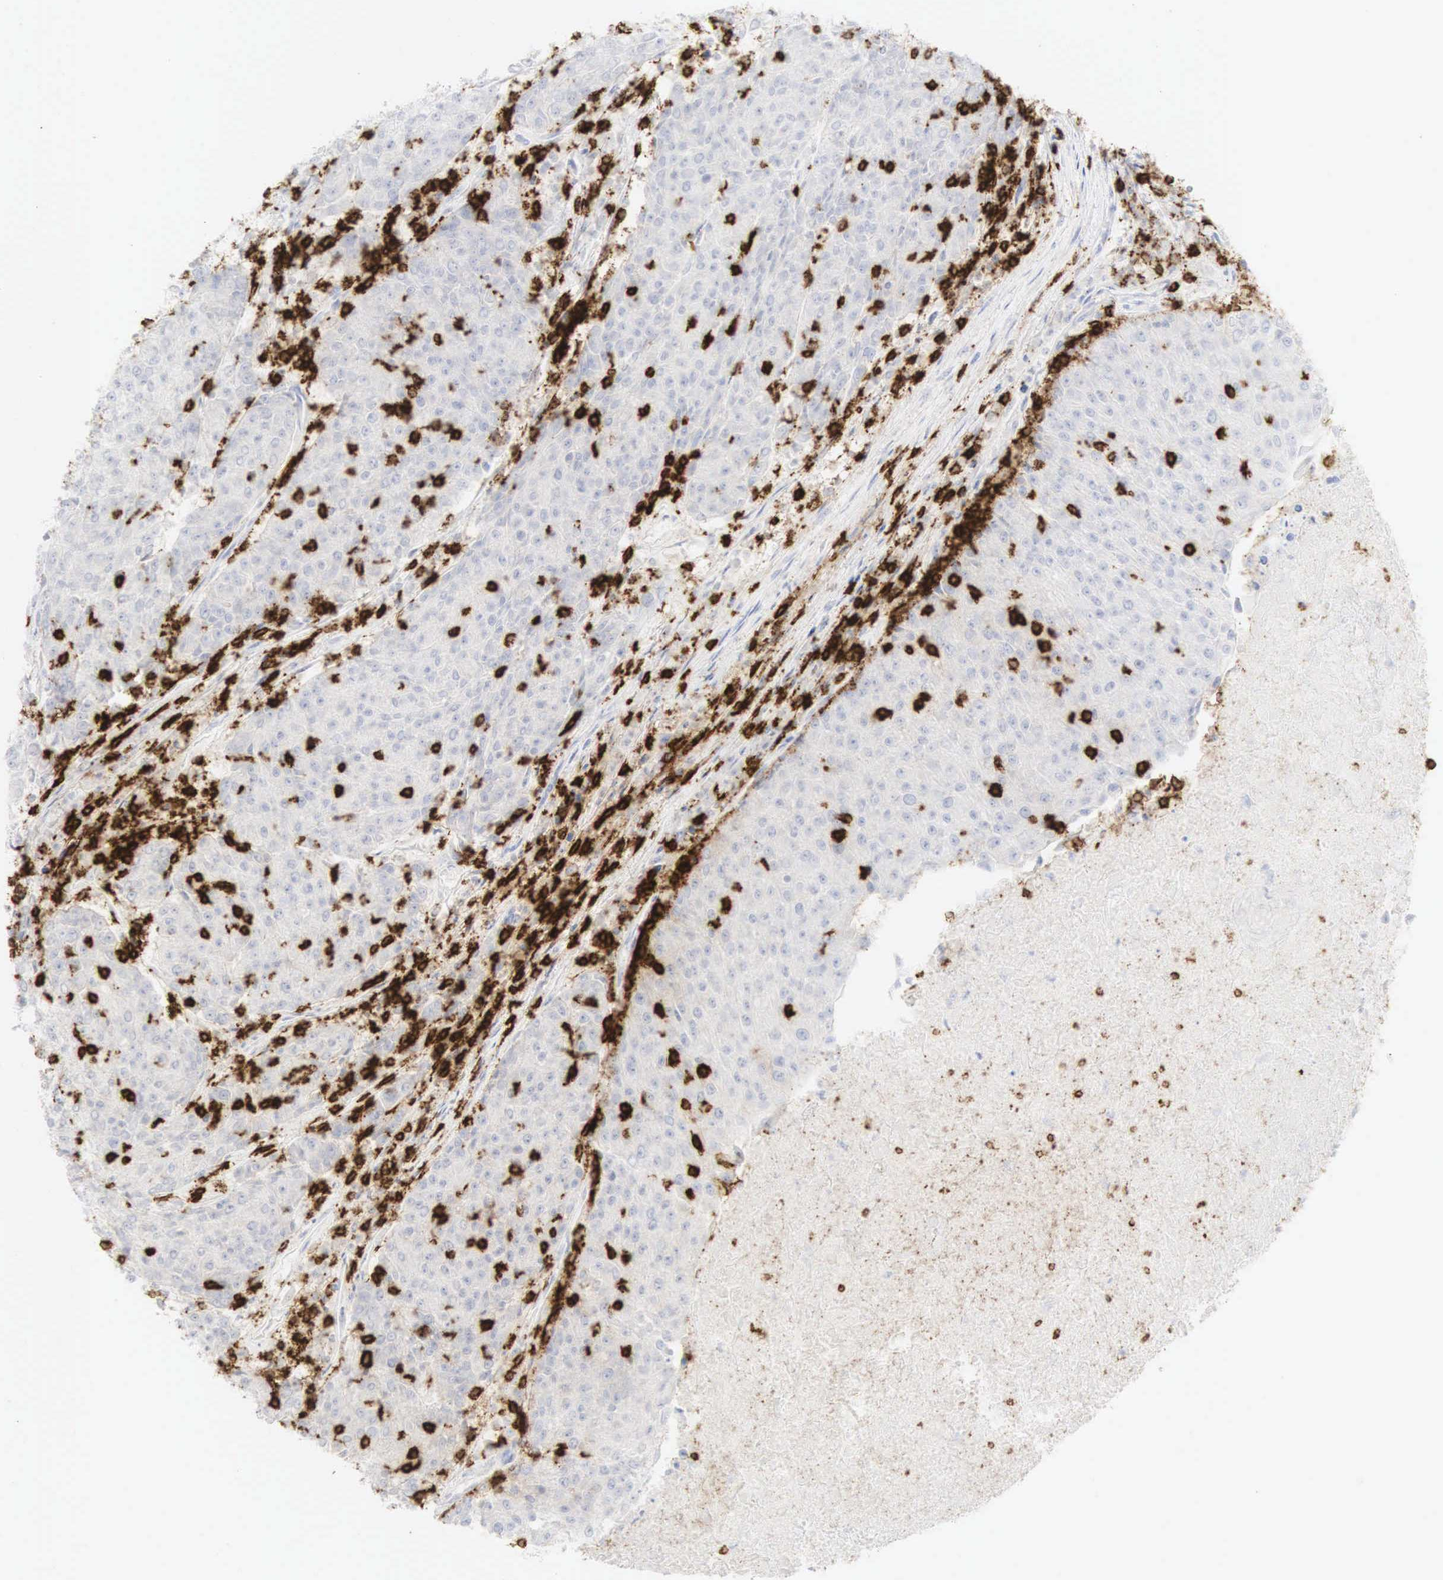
{"staining": {"intensity": "negative", "quantity": "none", "location": "none"}, "tissue": "urothelial cancer", "cell_type": "Tumor cells", "image_type": "cancer", "snomed": [{"axis": "morphology", "description": "Urothelial carcinoma, High grade"}, {"axis": "topography", "description": "Urinary bladder"}], "caption": "A histopathology image of urothelial carcinoma (high-grade) stained for a protein reveals no brown staining in tumor cells.", "gene": "CD8A", "patient": {"sex": "female", "age": 85}}